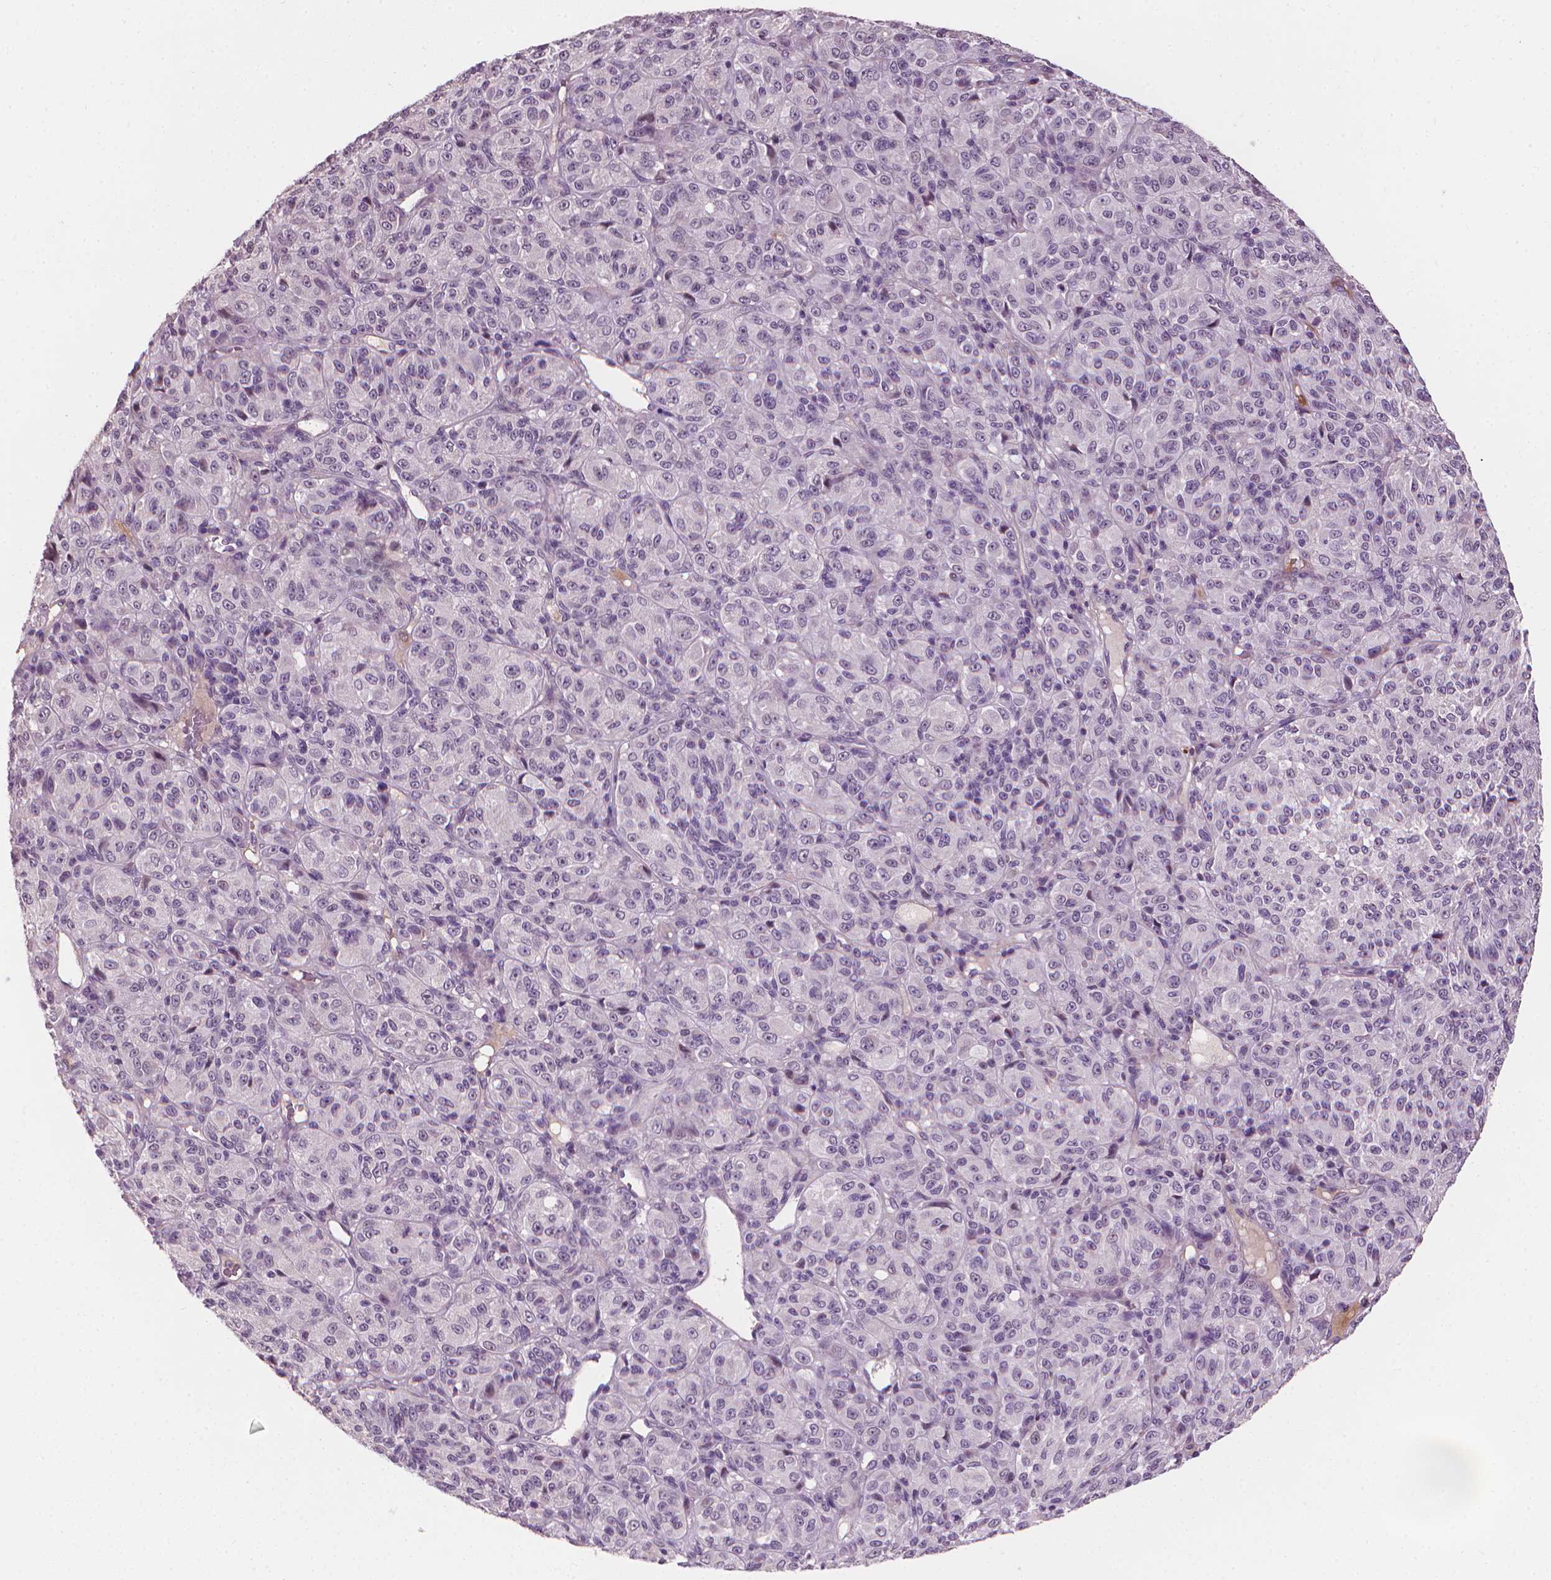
{"staining": {"intensity": "negative", "quantity": "none", "location": "none"}, "tissue": "melanoma", "cell_type": "Tumor cells", "image_type": "cancer", "snomed": [{"axis": "morphology", "description": "Malignant melanoma, Metastatic site"}, {"axis": "topography", "description": "Brain"}], "caption": "This is a image of immunohistochemistry (IHC) staining of melanoma, which shows no staining in tumor cells.", "gene": "SAXO2", "patient": {"sex": "female", "age": 56}}